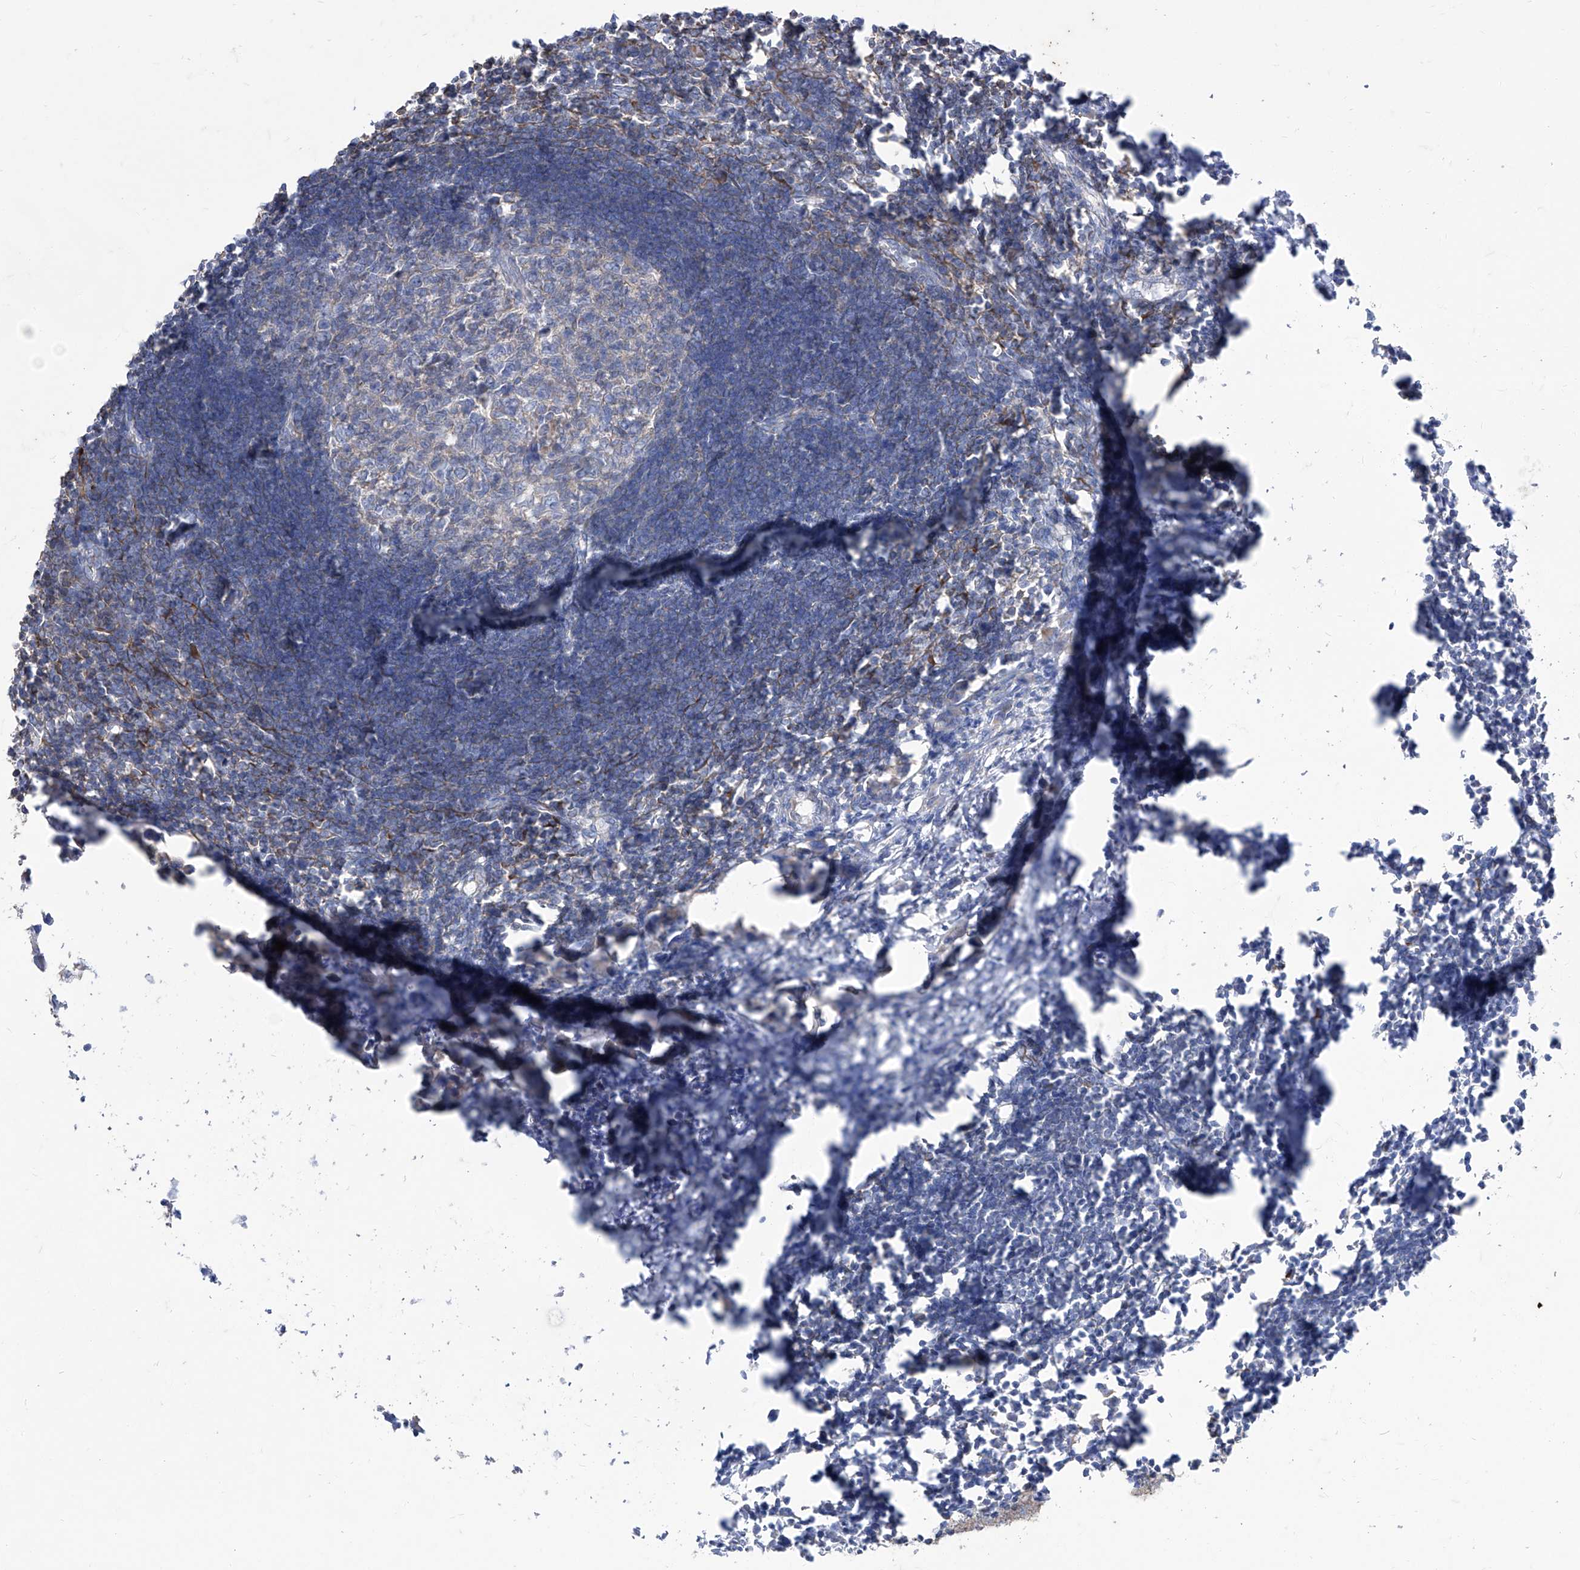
{"staining": {"intensity": "negative", "quantity": "none", "location": "none"}, "tissue": "lymph node", "cell_type": "Germinal center cells", "image_type": "normal", "snomed": [{"axis": "morphology", "description": "Normal tissue, NOS"}, {"axis": "morphology", "description": "Malignant melanoma, Metastatic site"}, {"axis": "topography", "description": "Lymph node"}], "caption": "Lymph node stained for a protein using IHC shows no expression germinal center cells.", "gene": "C1orf74", "patient": {"sex": "male", "age": 41}}